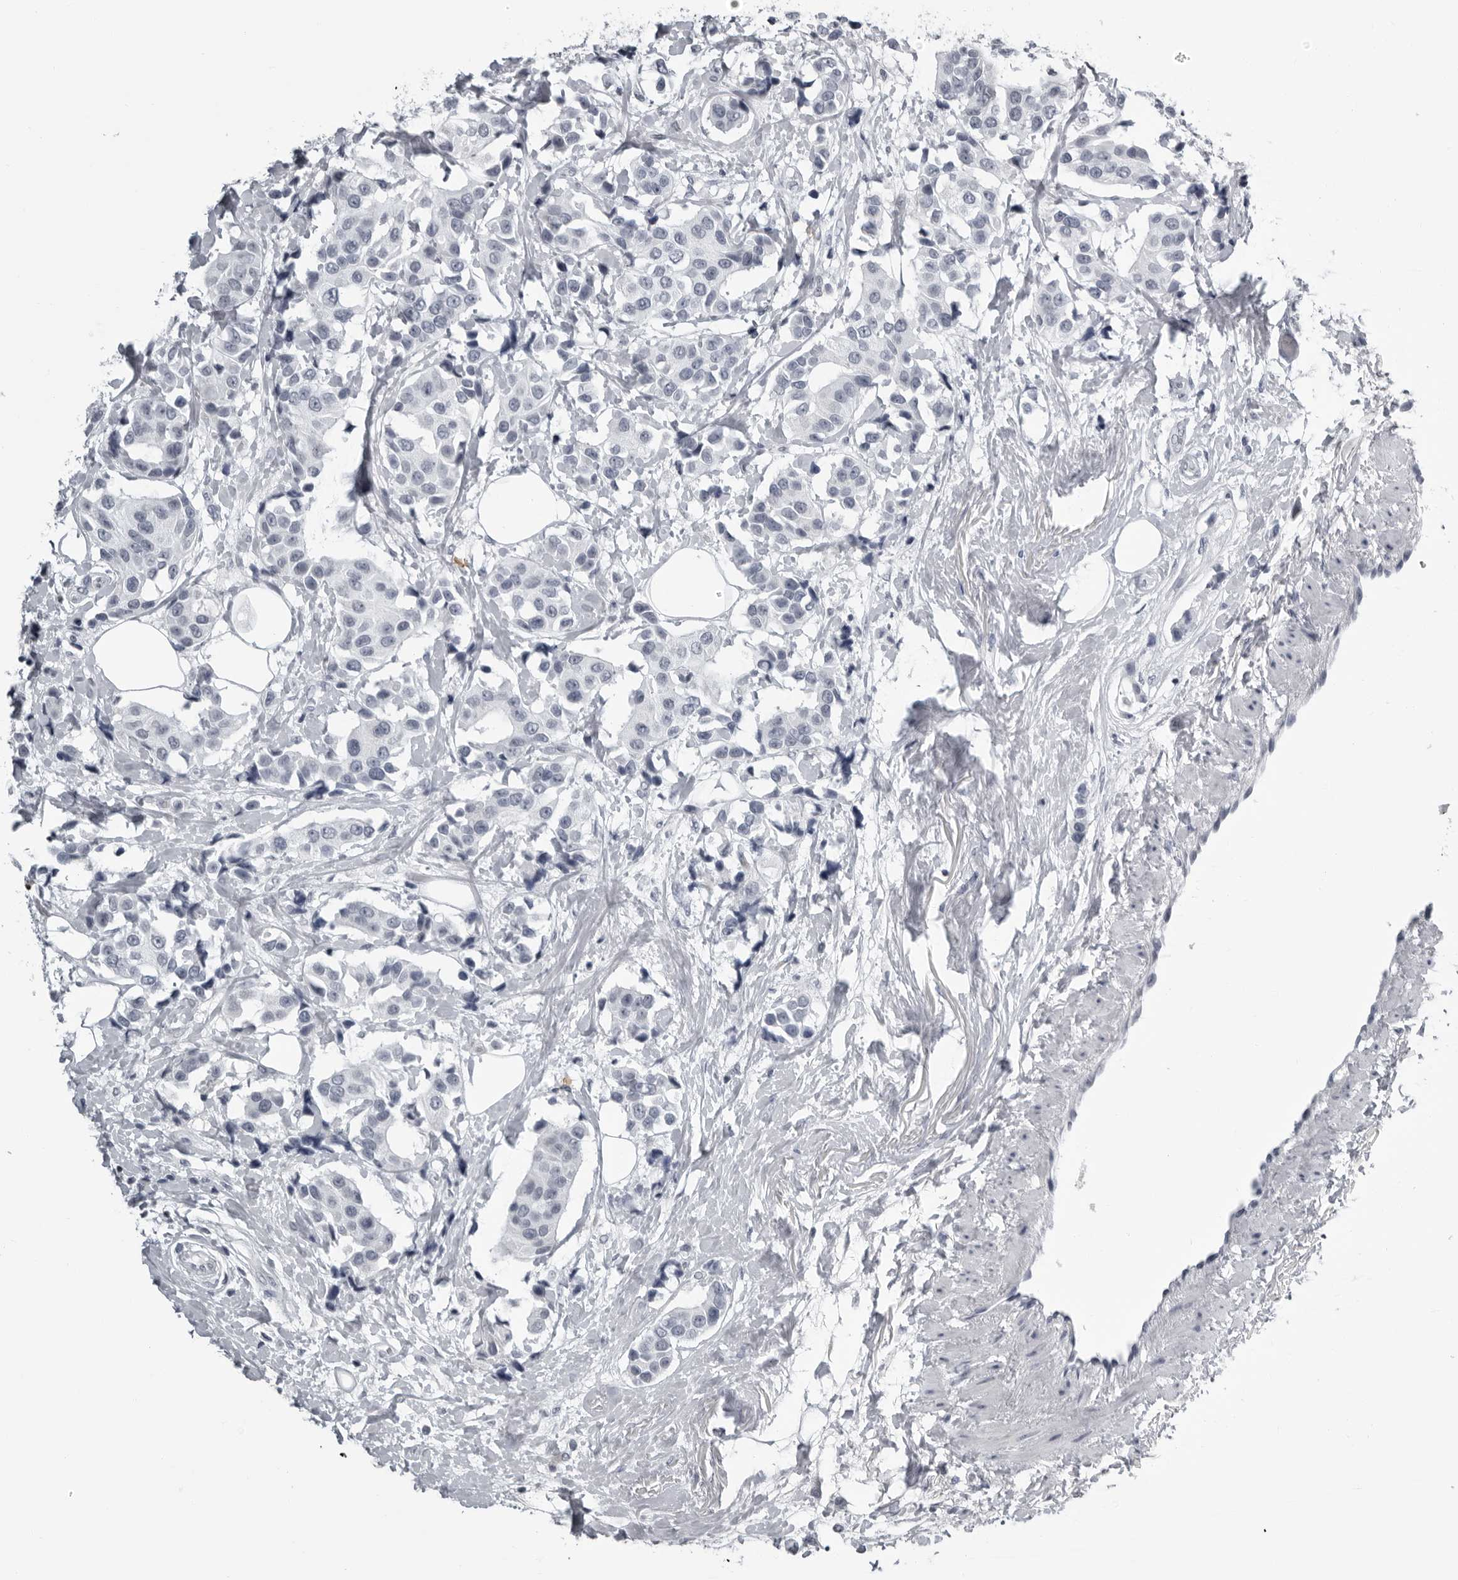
{"staining": {"intensity": "negative", "quantity": "none", "location": "none"}, "tissue": "breast cancer", "cell_type": "Tumor cells", "image_type": "cancer", "snomed": [{"axis": "morphology", "description": "Normal tissue, NOS"}, {"axis": "morphology", "description": "Duct carcinoma"}, {"axis": "topography", "description": "Breast"}], "caption": "Human breast intraductal carcinoma stained for a protein using IHC demonstrates no positivity in tumor cells.", "gene": "RTCA", "patient": {"sex": "female", "age": 39}}